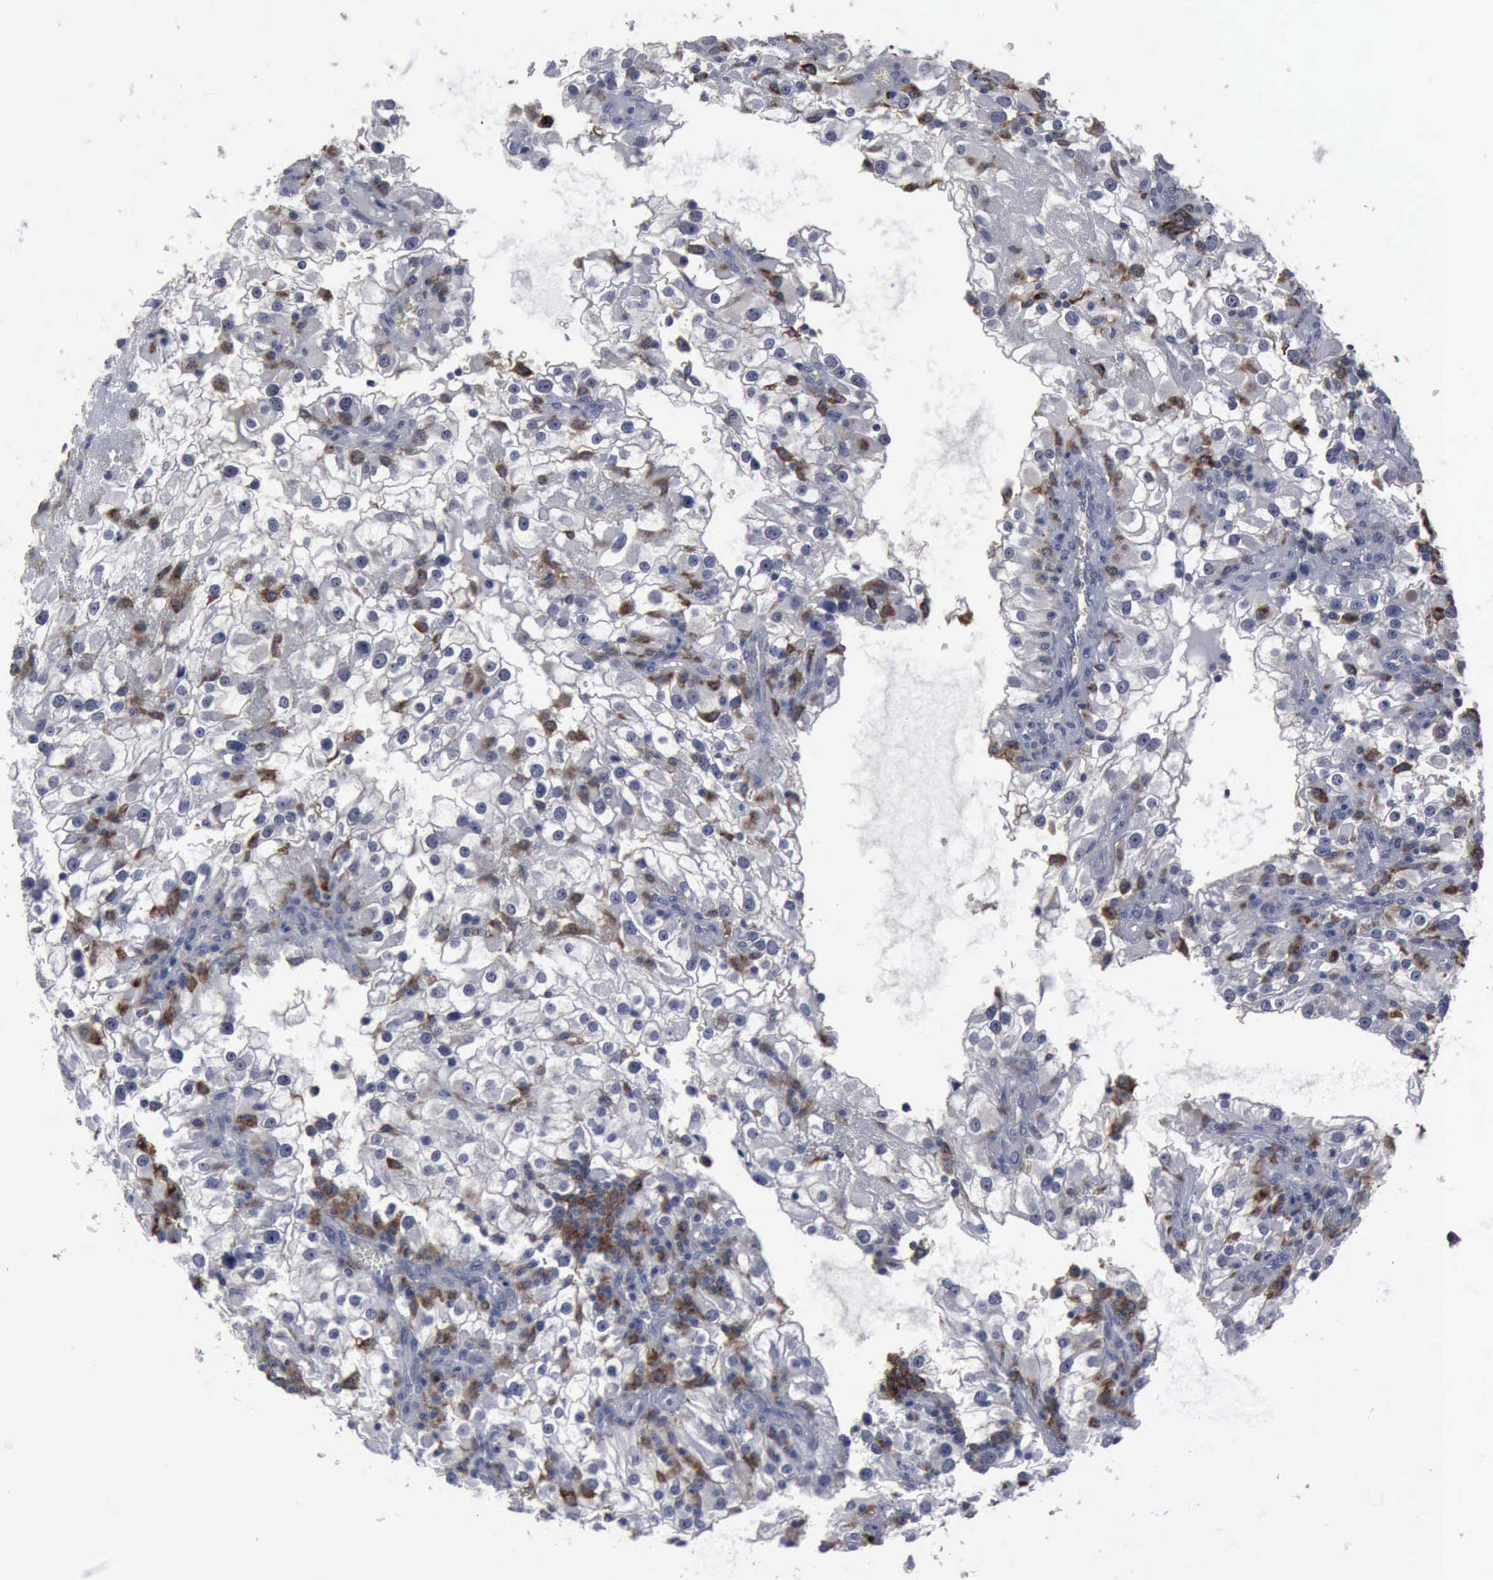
{"staining": {"intensity": "moderate", "quantity": "<25%", "location": "cytoplasmic/membranous"}, "tissue": "renal cancer", "cell_type": "Tumor cells", "image_type": "cancer", "snomed": [{"axis": "morphology", "description": "Adenocarcinoma, NOS"}, {"axis": "topography", "description": "Kidney"}], "caption": "The micrograph shows immunohistochemical staining of renal cancer. There is moderate cytoplasmic/membranous positivity is identified in about <25% of tumor cells.", "gene": "MYO18B", "patient": {"sex": "female", "age": 52}}